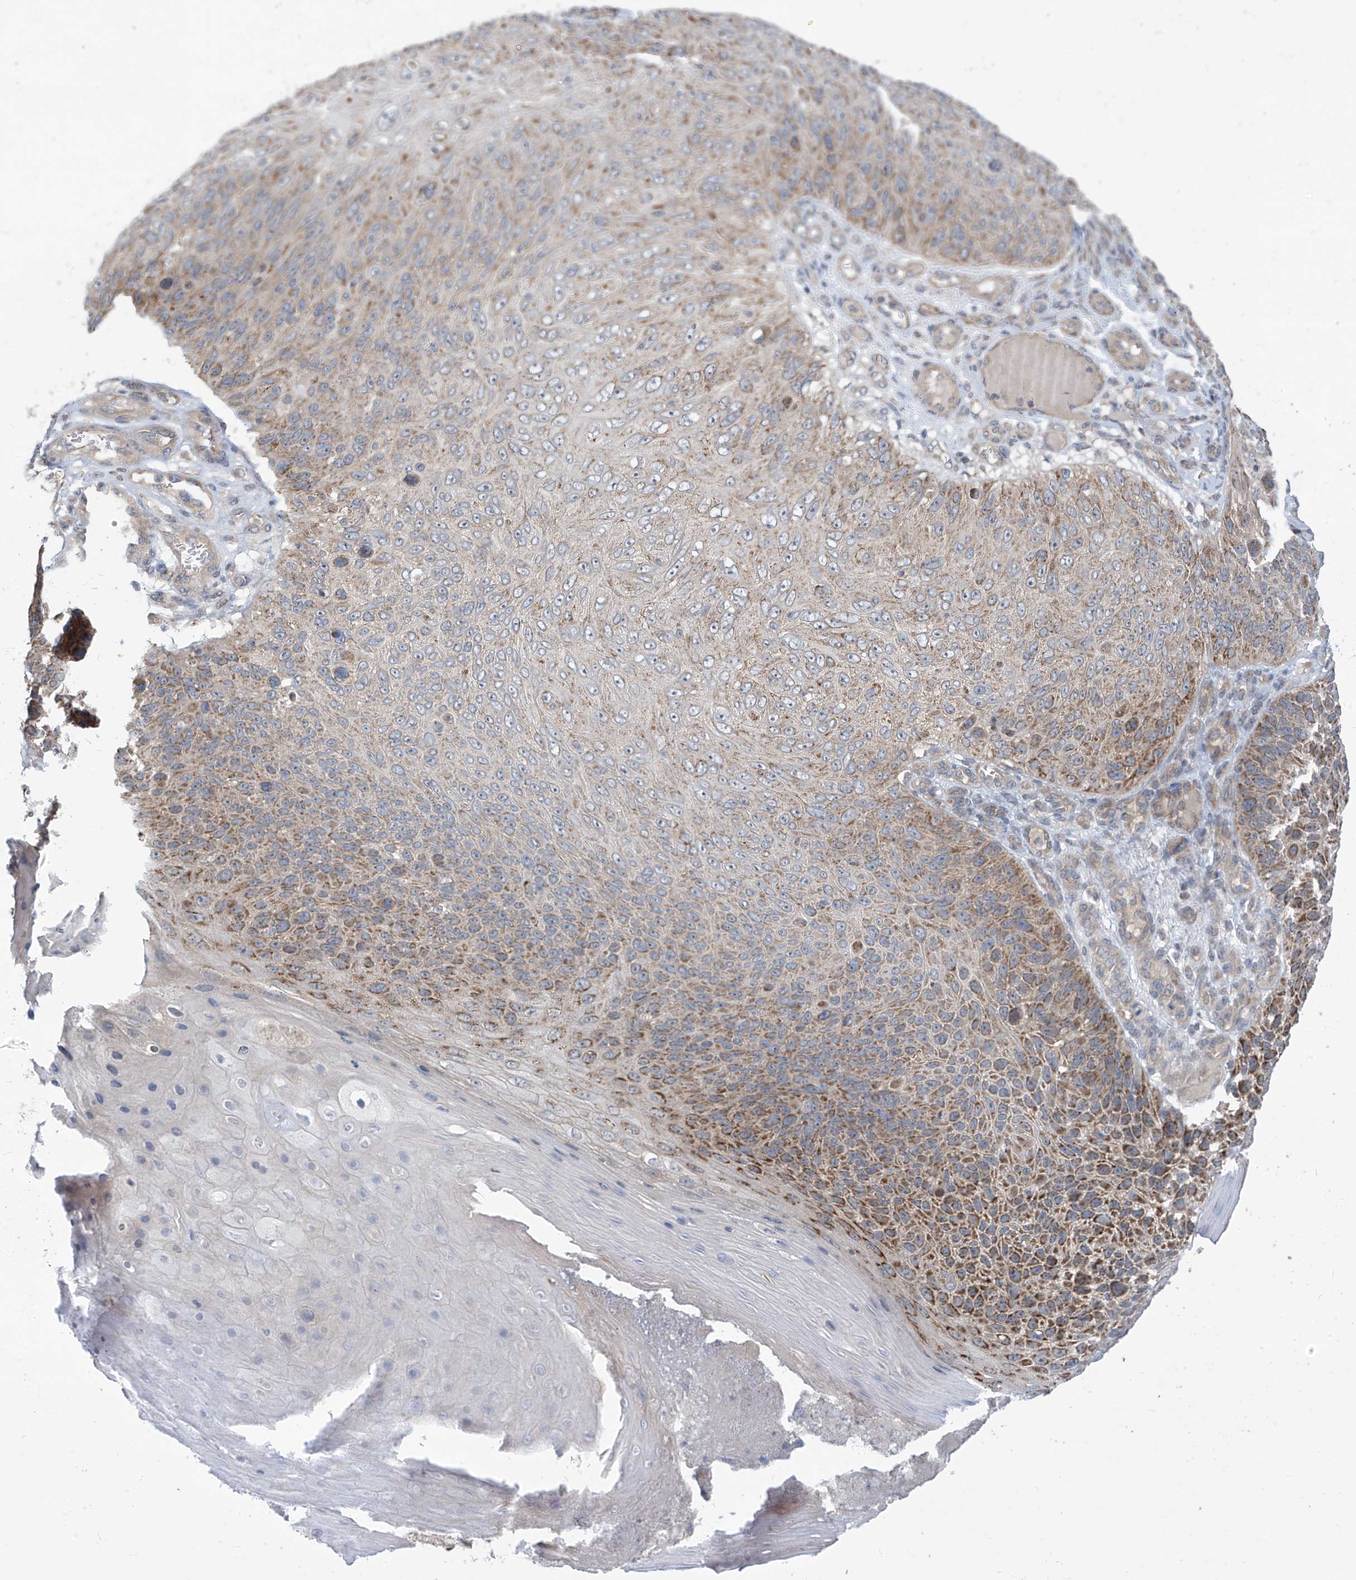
{"staining": {"intensity": "moderate", "quantity": ">75%", "location": "cytoplasmic/membranous"}, "tissue": "skin cancer", "cell_type": "Tumor cells", "image_type": "cancer", "snomed": [{"axis": "morphology", "description": "Squamous cell carcinoma, NOS"}, {"axis": "topography", "description": "Skin"}], "caption": "Immunohistochemistry staining of skin cancer (squamous cell carcinoma), which demonstrates medium levels of moderate cytoplasmic/membranous positivity in about >75% of tumor cells indicating moderate cytoplasmic/membranous protein positivity. The staining was performed using DAB (3,3'-diaminobenzidine) (brown) for protein detection and nuclei were counterstained in hematoxylin (blue).", "gene": "SCGB1D2", "patient": {"sex": "female", "age": 88}}